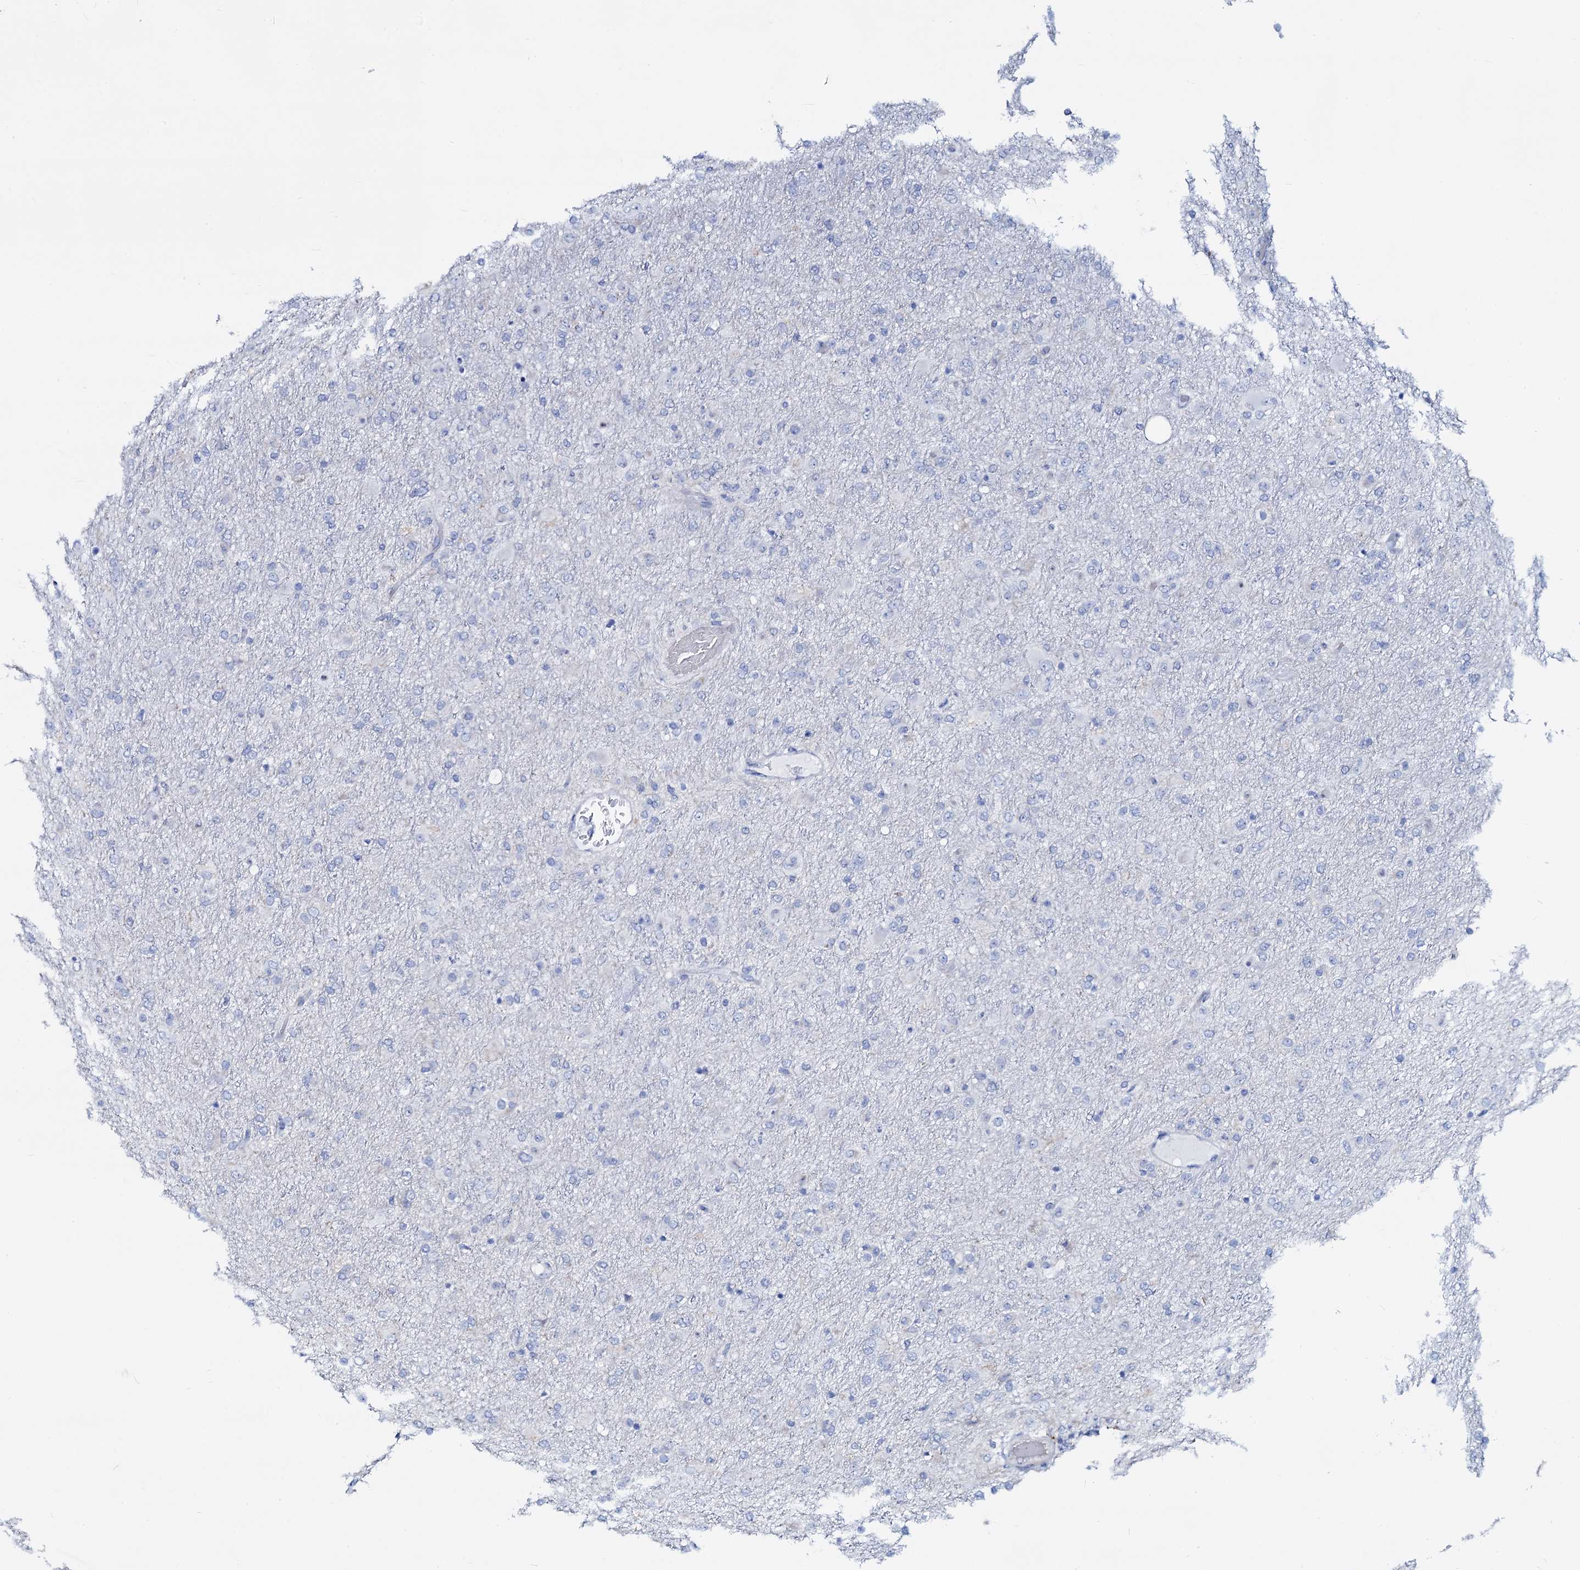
{"staining": {"intensity": "negative", "quantity": "none", "location": "none"}, "tissue": "glioma", "cell_type": "Tumor cells", "image_type": "cancer", "snomed": [{"axis": "morphology", "description": "Glioma, malignant, Low grade"}, {"axis": "topography", "description": "Brain"}], "caption": "Immunohistochemistry of human glioma reveals no positivity in tumor cells. The staining was performed using DAB to visualize the protein expression in brown, while the nuclei were stained in blue with hematoxylin (Magnification: 20x).", "gene": "RBP3", "patient": {"sex": "male", "age": 65}}